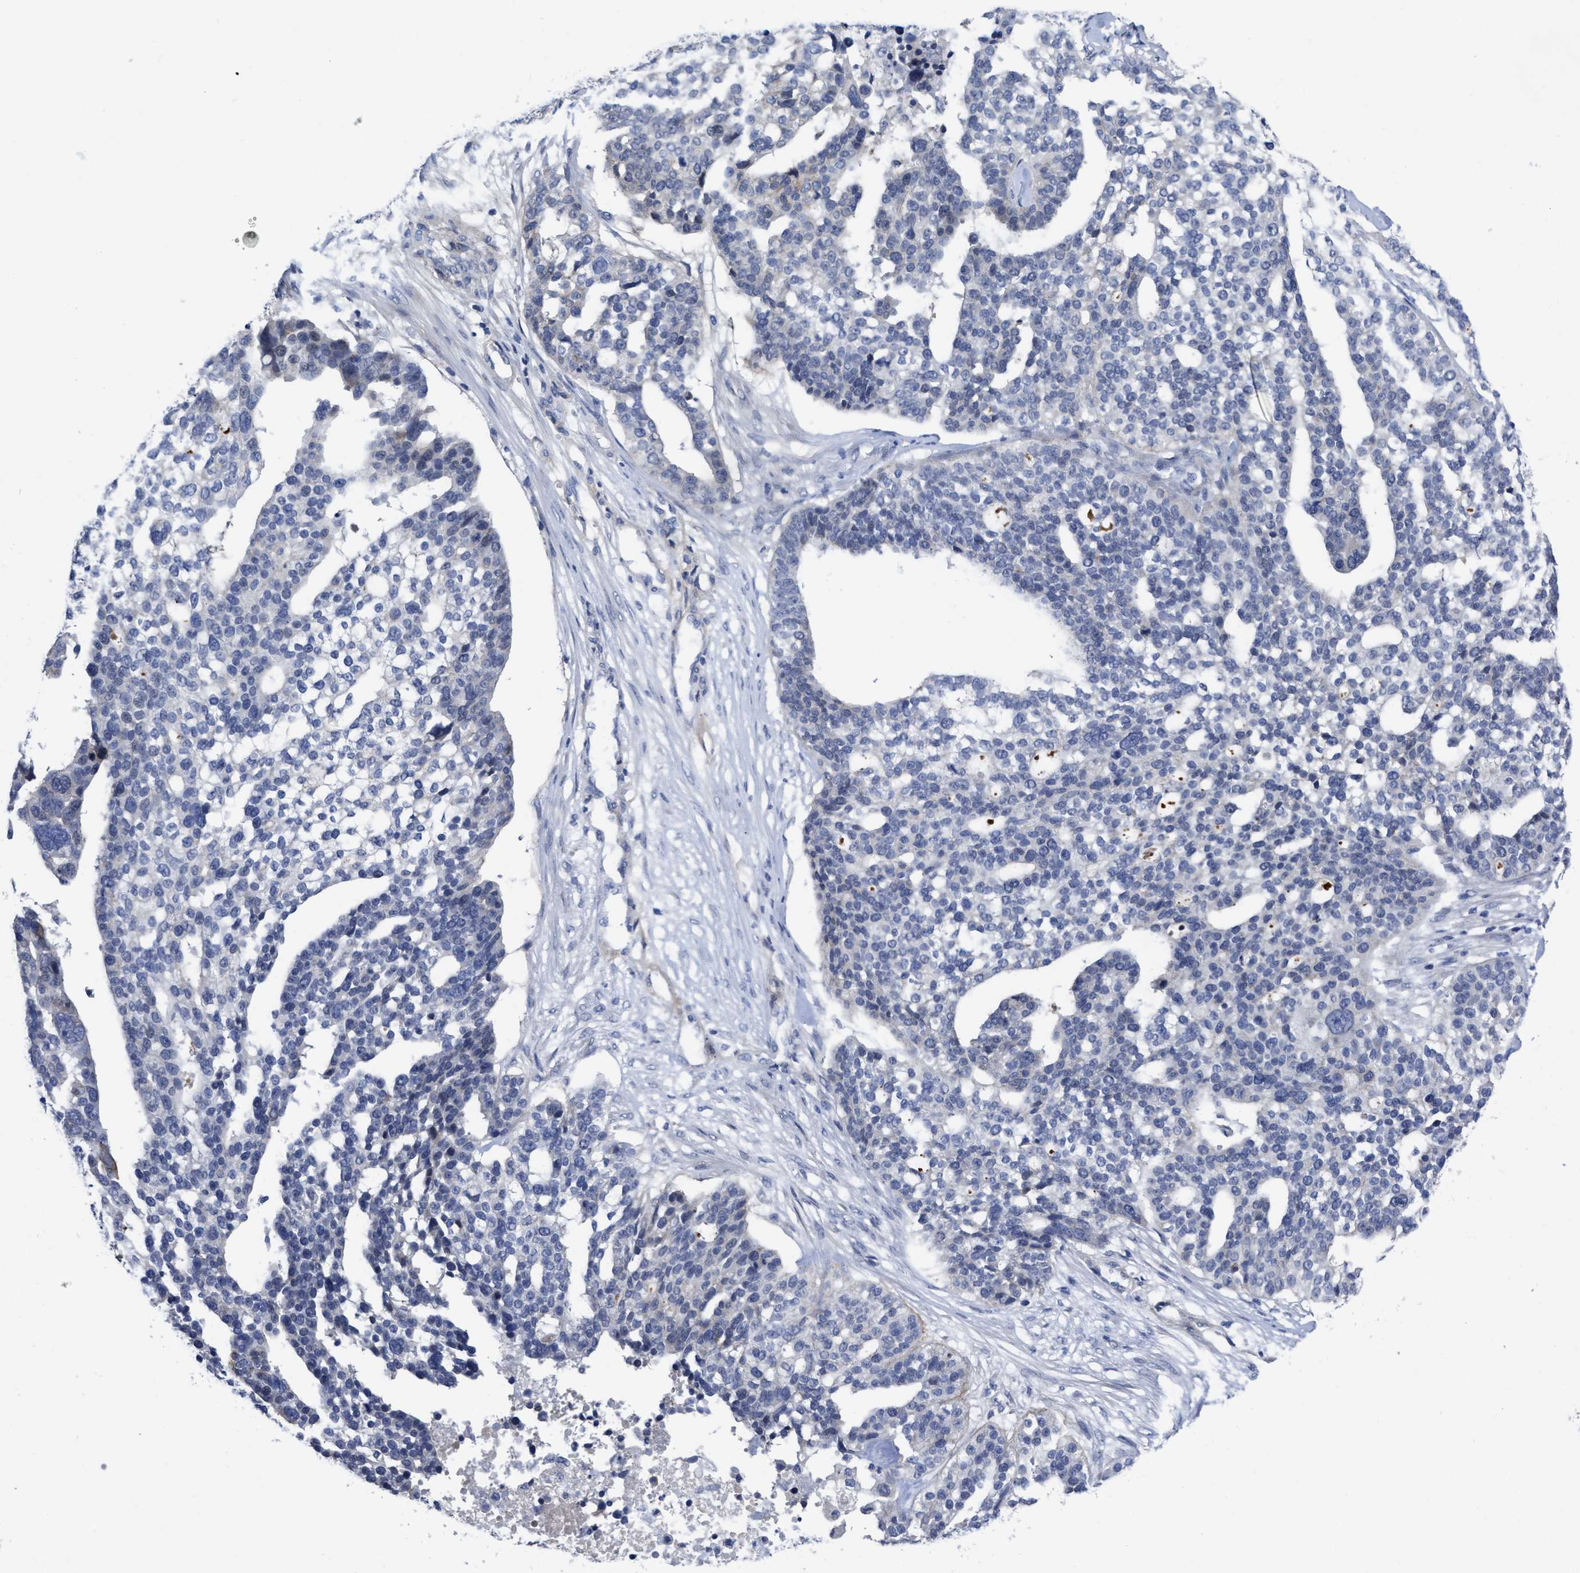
{"staining": {"intensity": "negative", "quantity": "none", "location": "none"}, "tissue": "ovarian cancer", "cell_type": "Tumor cells", "image_type": "cancer", "snomed": [{"axis": "morphology", "description": "Cystadenocarcinoma, serous, NOS"}, {"axis": "topography", "description": "Ovary"}], "caption": "Immunohistochemistry photomicrograph of ovarian serous cystadenocarcinoma stained for a protein (brown), which exhibits no expression in tumor cells.", "gene": "ACKR1", "patient": {"sex": "female", "age": 59}}